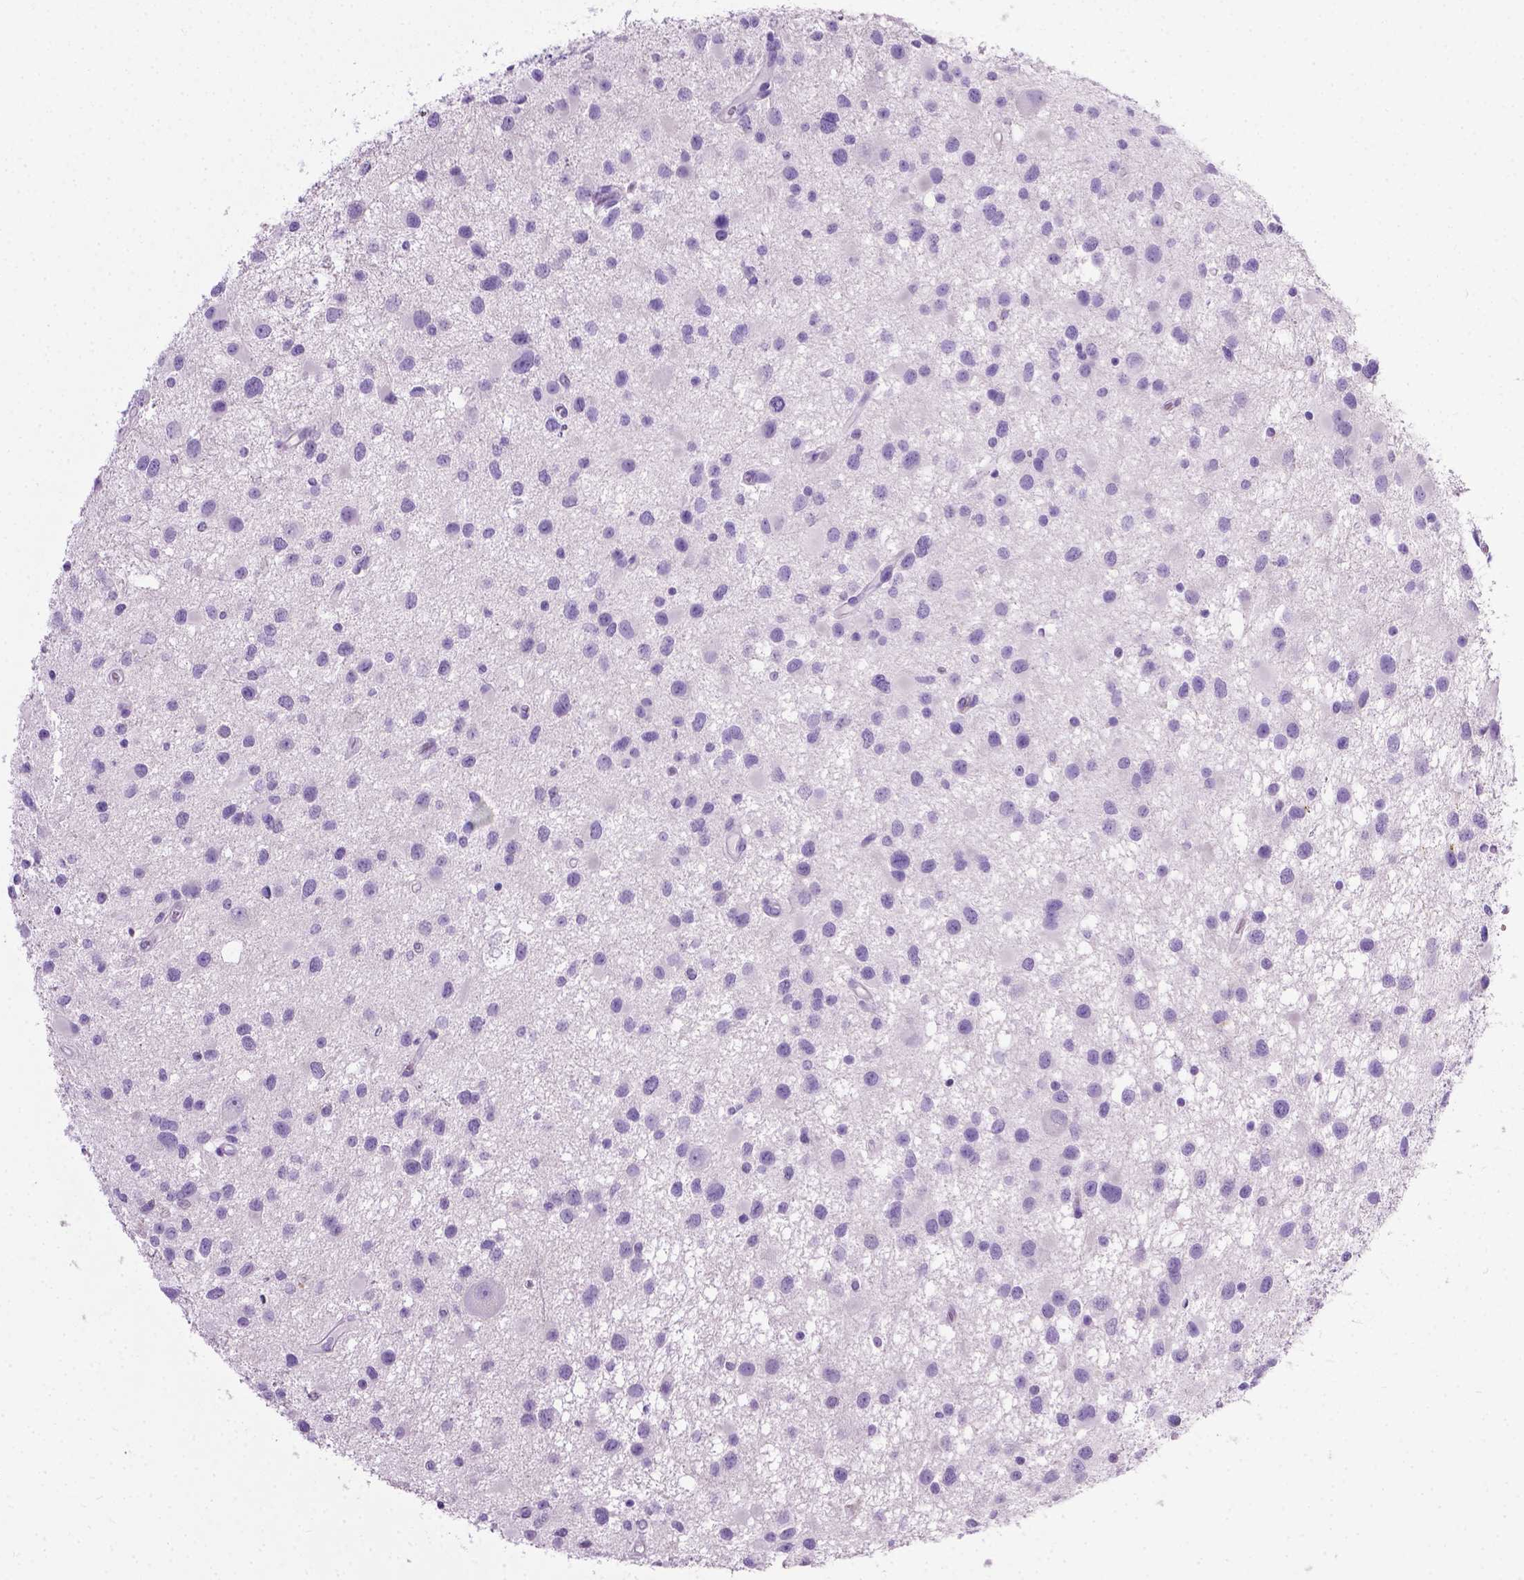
{"staining": {"intensity": "negative", "quantity": "none", "location": "none"}, "tissue": "glioma", "cell_type": "Tumor cells", "image_type": "cancer", "snomed": [{"axis": "morphology", "description": "Glioma, malignant, Low grade"}, {"axis": "topography", "description": "Brain"}], "caption": "Malignant glioma (low-grade) was stained to show a protein in brown. There is no significant staining in tumor cells.", "gene": "LELP1", "patient": {"sex": "female", "age": 32}}